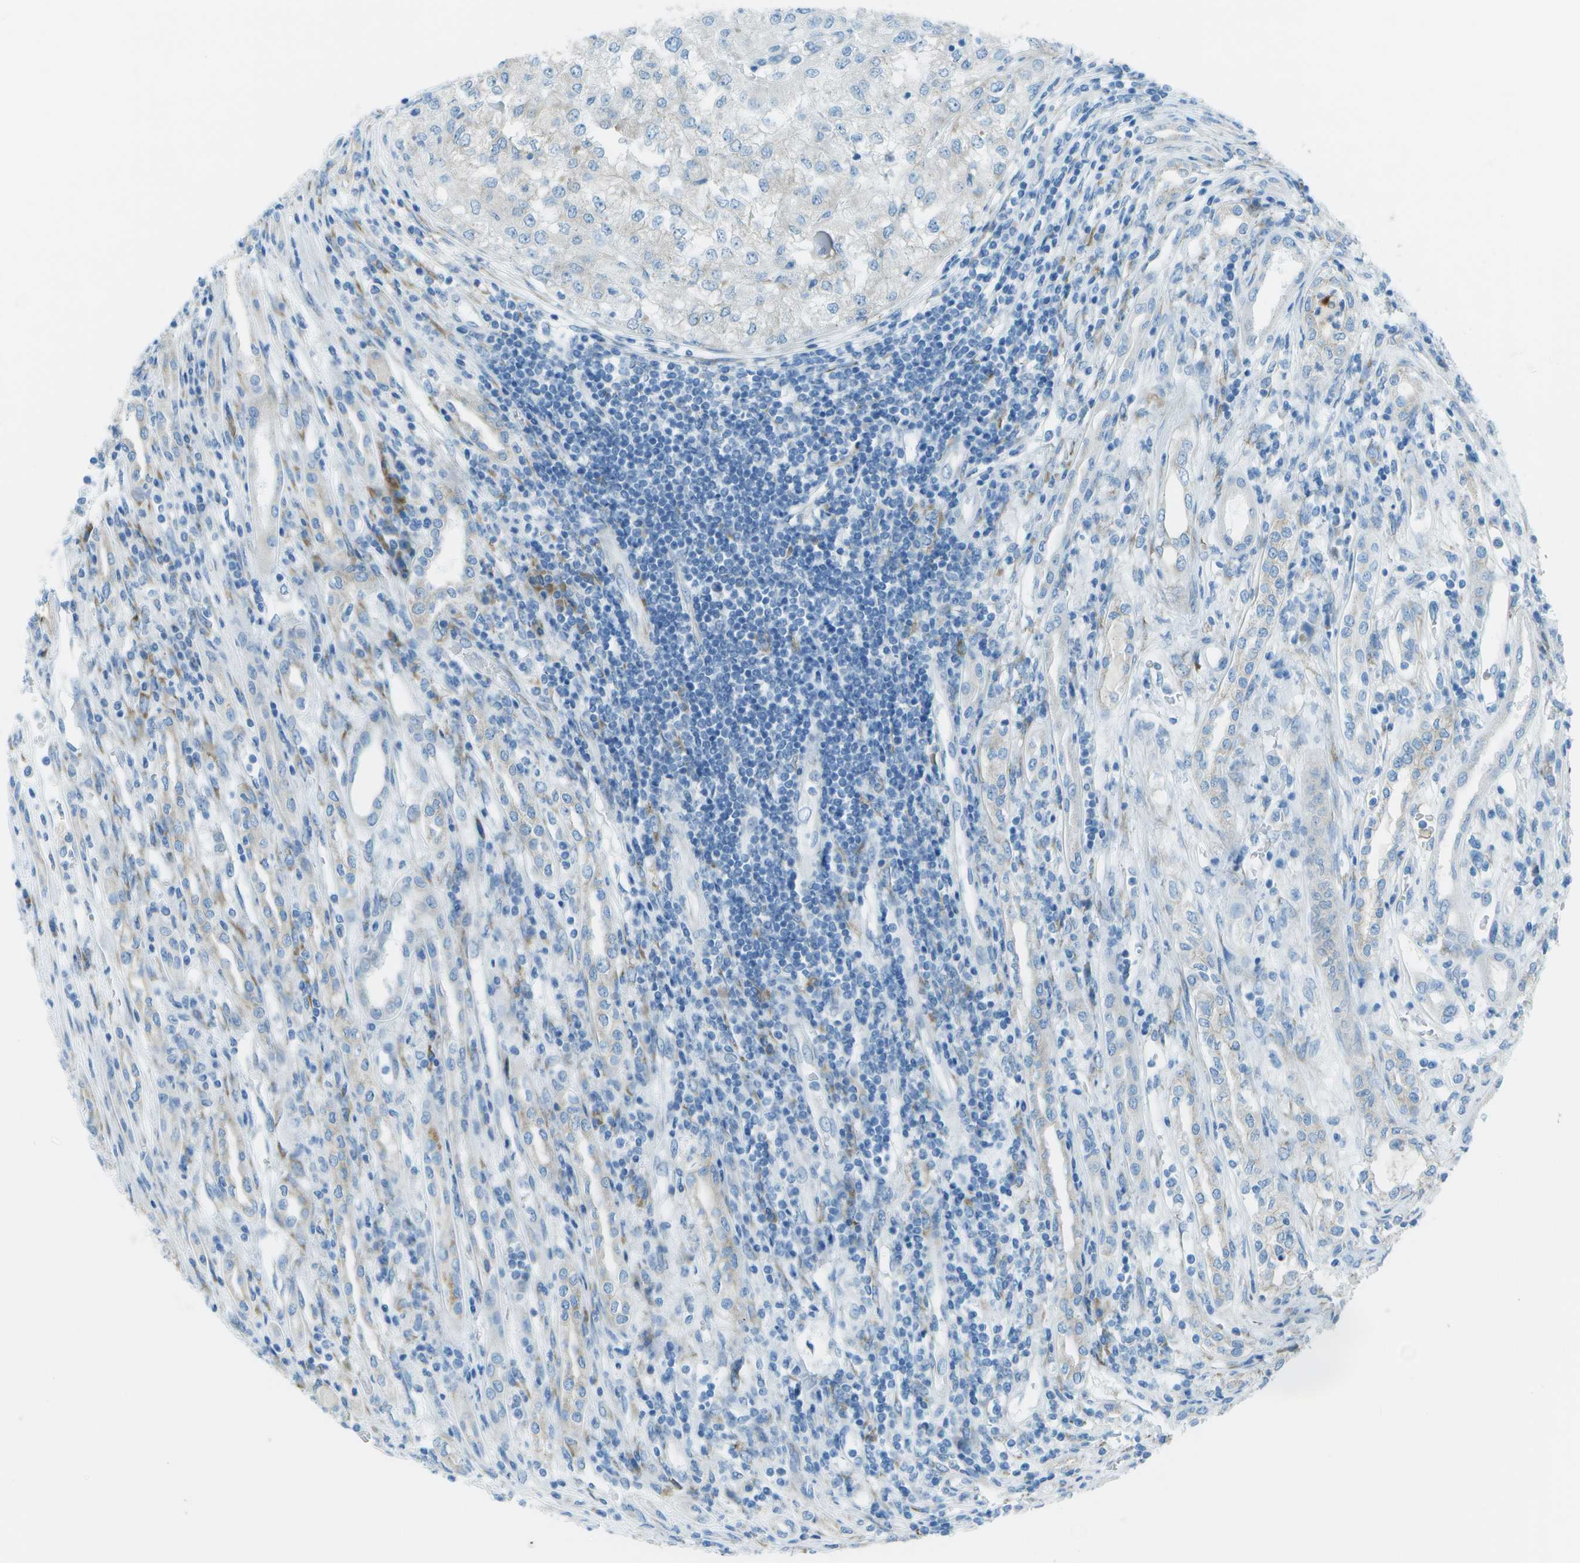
{"staining": {"intensity": "negative", "quantity": "none", "location": "none"}, "tissue": "renal cancer", "cell_type": "Tumor cells", "image_type": "cancer", "snomed": [{"axis": "morphology", "description": "Adenocarcinoma, NOS"}, {"axis": "topography", "description": "Kidney"}], "caption": "Immunohistochemistry image of neoplastic tissue: adenocarcinoma (renal) stained with DAB displays no significant protein staining in tumor cells.", "gene": "KCTD3", "patient": {"sex": "female", "age": 54}}